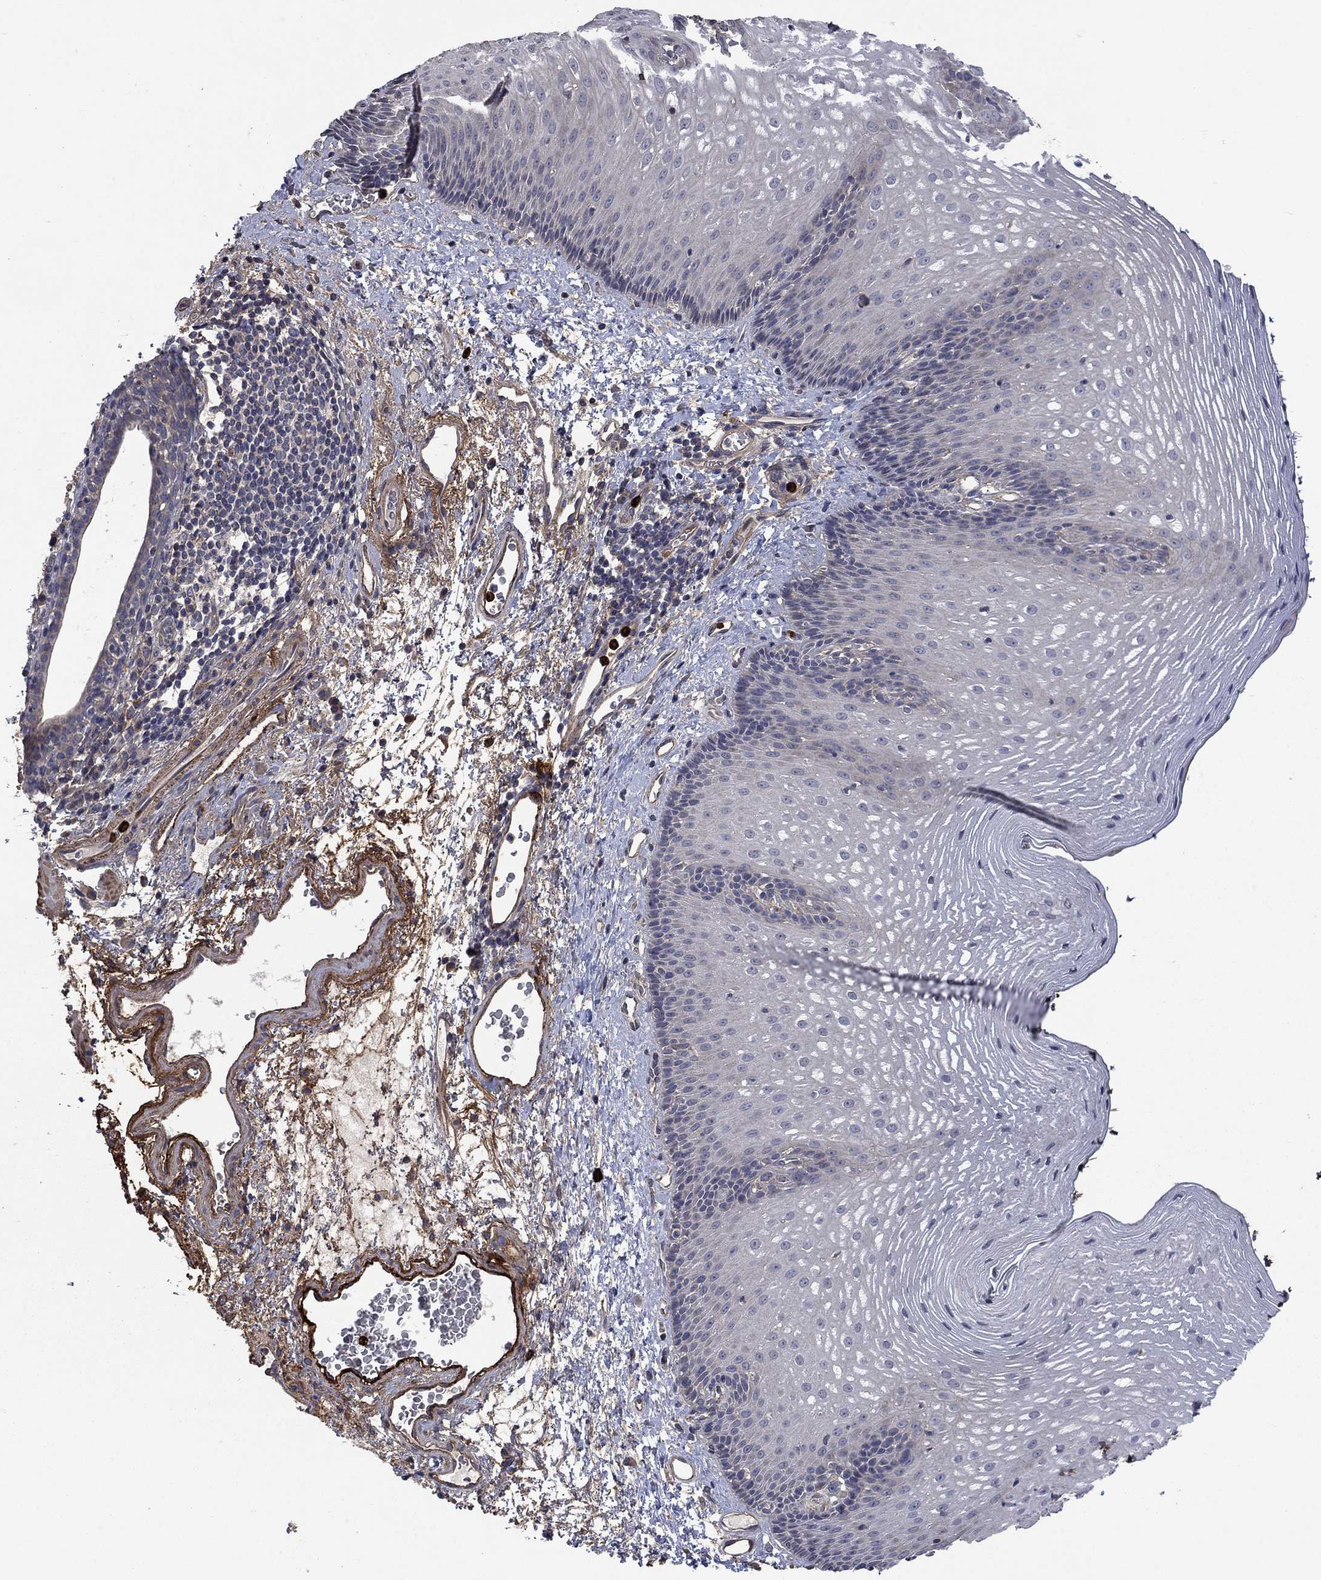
{"staining": {"intensity": "negative", "quantity": "none", "location": "none"}, "tissue": "esophagus", "cell_type": "Squamous epithelial cells", "image_type": "normal", "snomed": [{"axis": "morphology", "description": "Normal tissue, NOS"}, {"axis": "topography", "description": "Esophagus"}], "caption": "High power microscopy histopathology image of an IHC photomicrograph of unremarkable esophagus, revealing no significant staining in squamous epithelial cells.", "gene": "VCAN", "patient": {"sex": "male", "age": 76}}